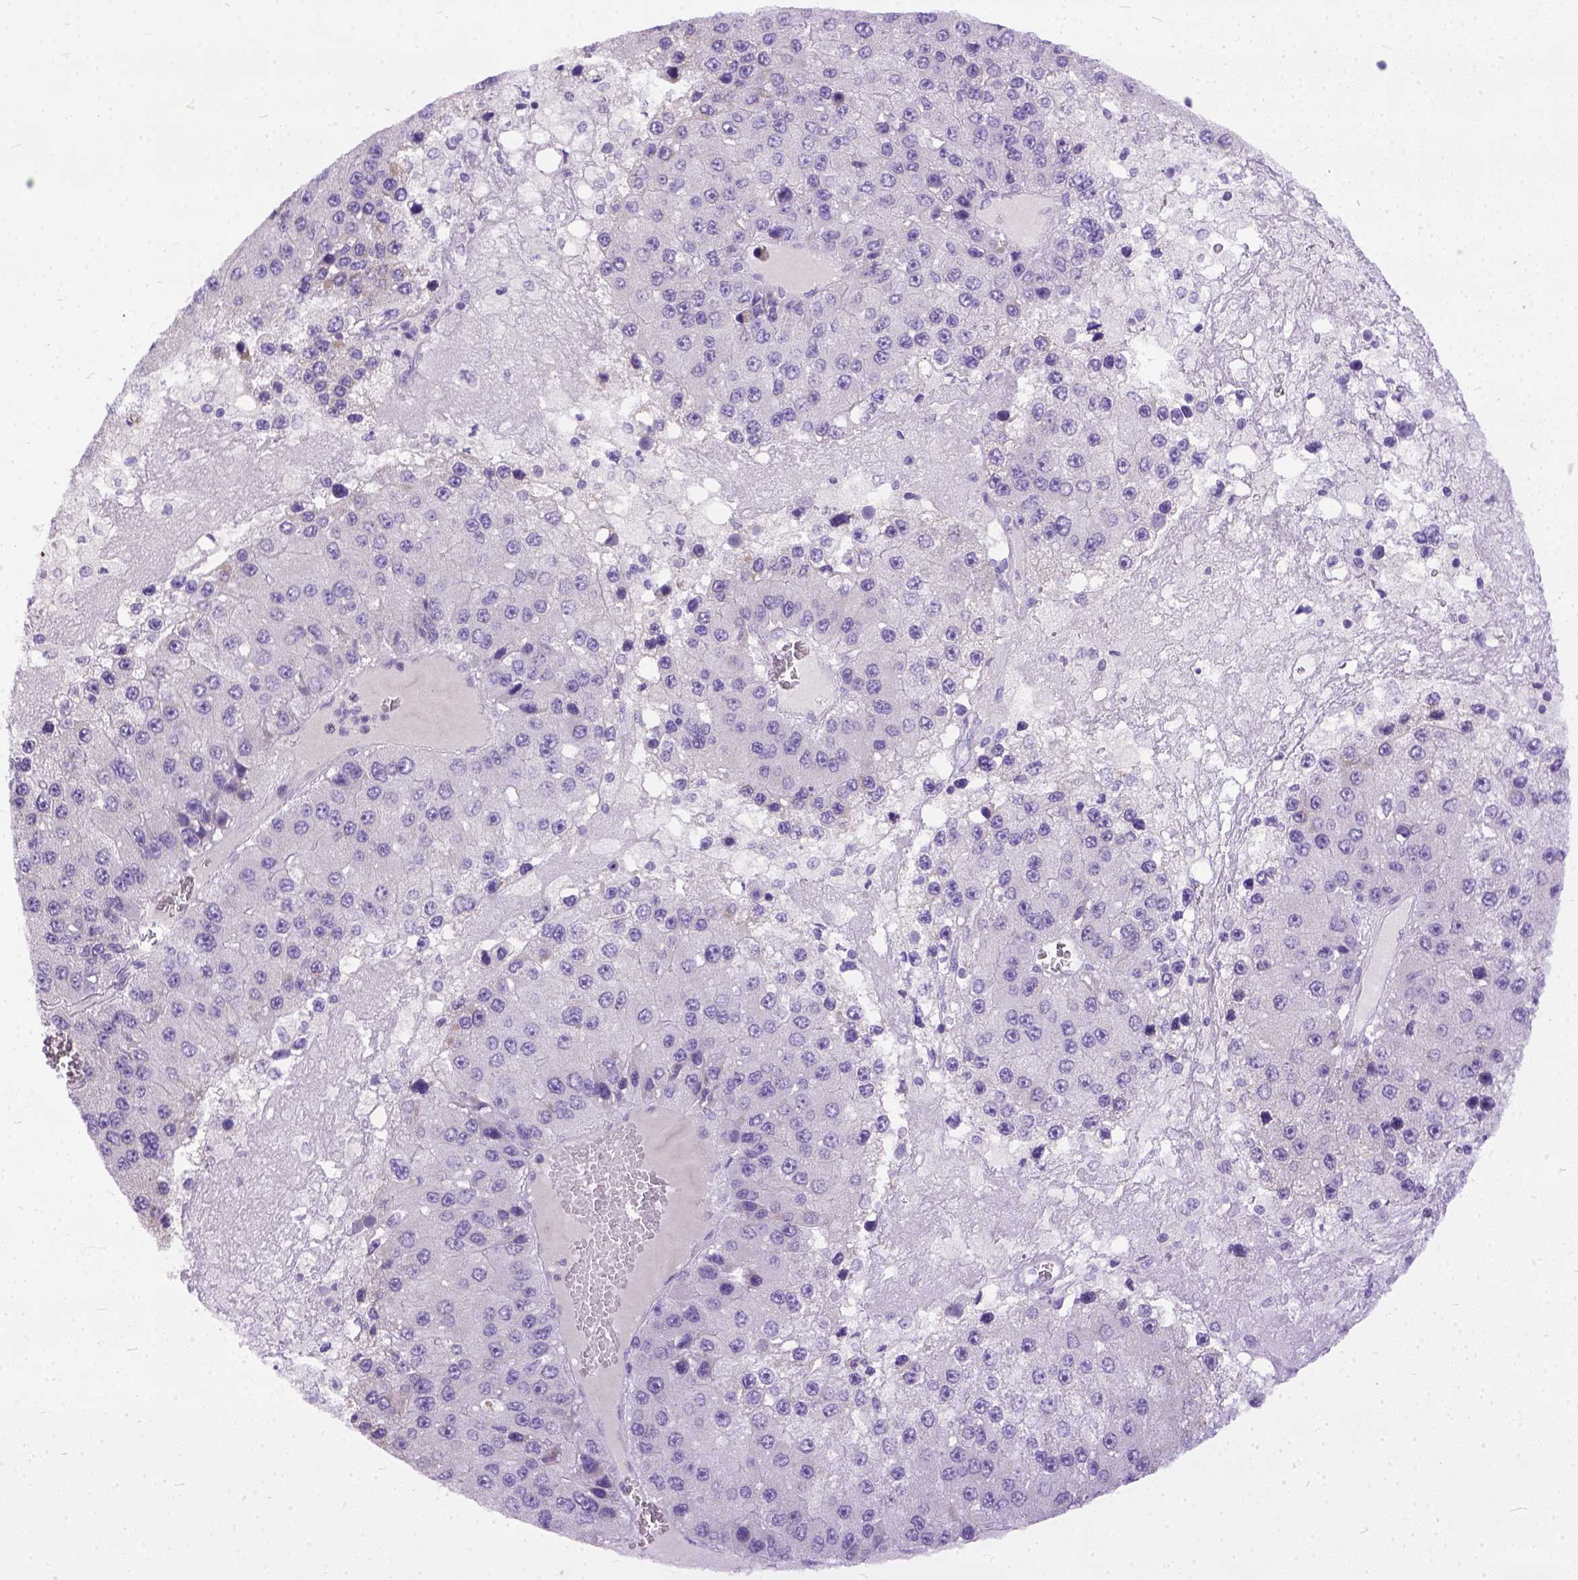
{"staining": {"intensity": "negative", "quantity": "none", "location": "none"}, "tissue": "liver cancer", "cell_type": "Tumor cells", "image_type": "cancer", "snomed": [{"axis": "morphology", "description": "Carcinoma, Hepatocellular, NOS"}, {"axis": "topography", "description": "Liver"}], "caption": "A photomicrograph of liver cancer stained for a protein shows no brown staining in tumor cells.", "gene": "PLK5", "patient": {"sex": "female", "age": 73}}